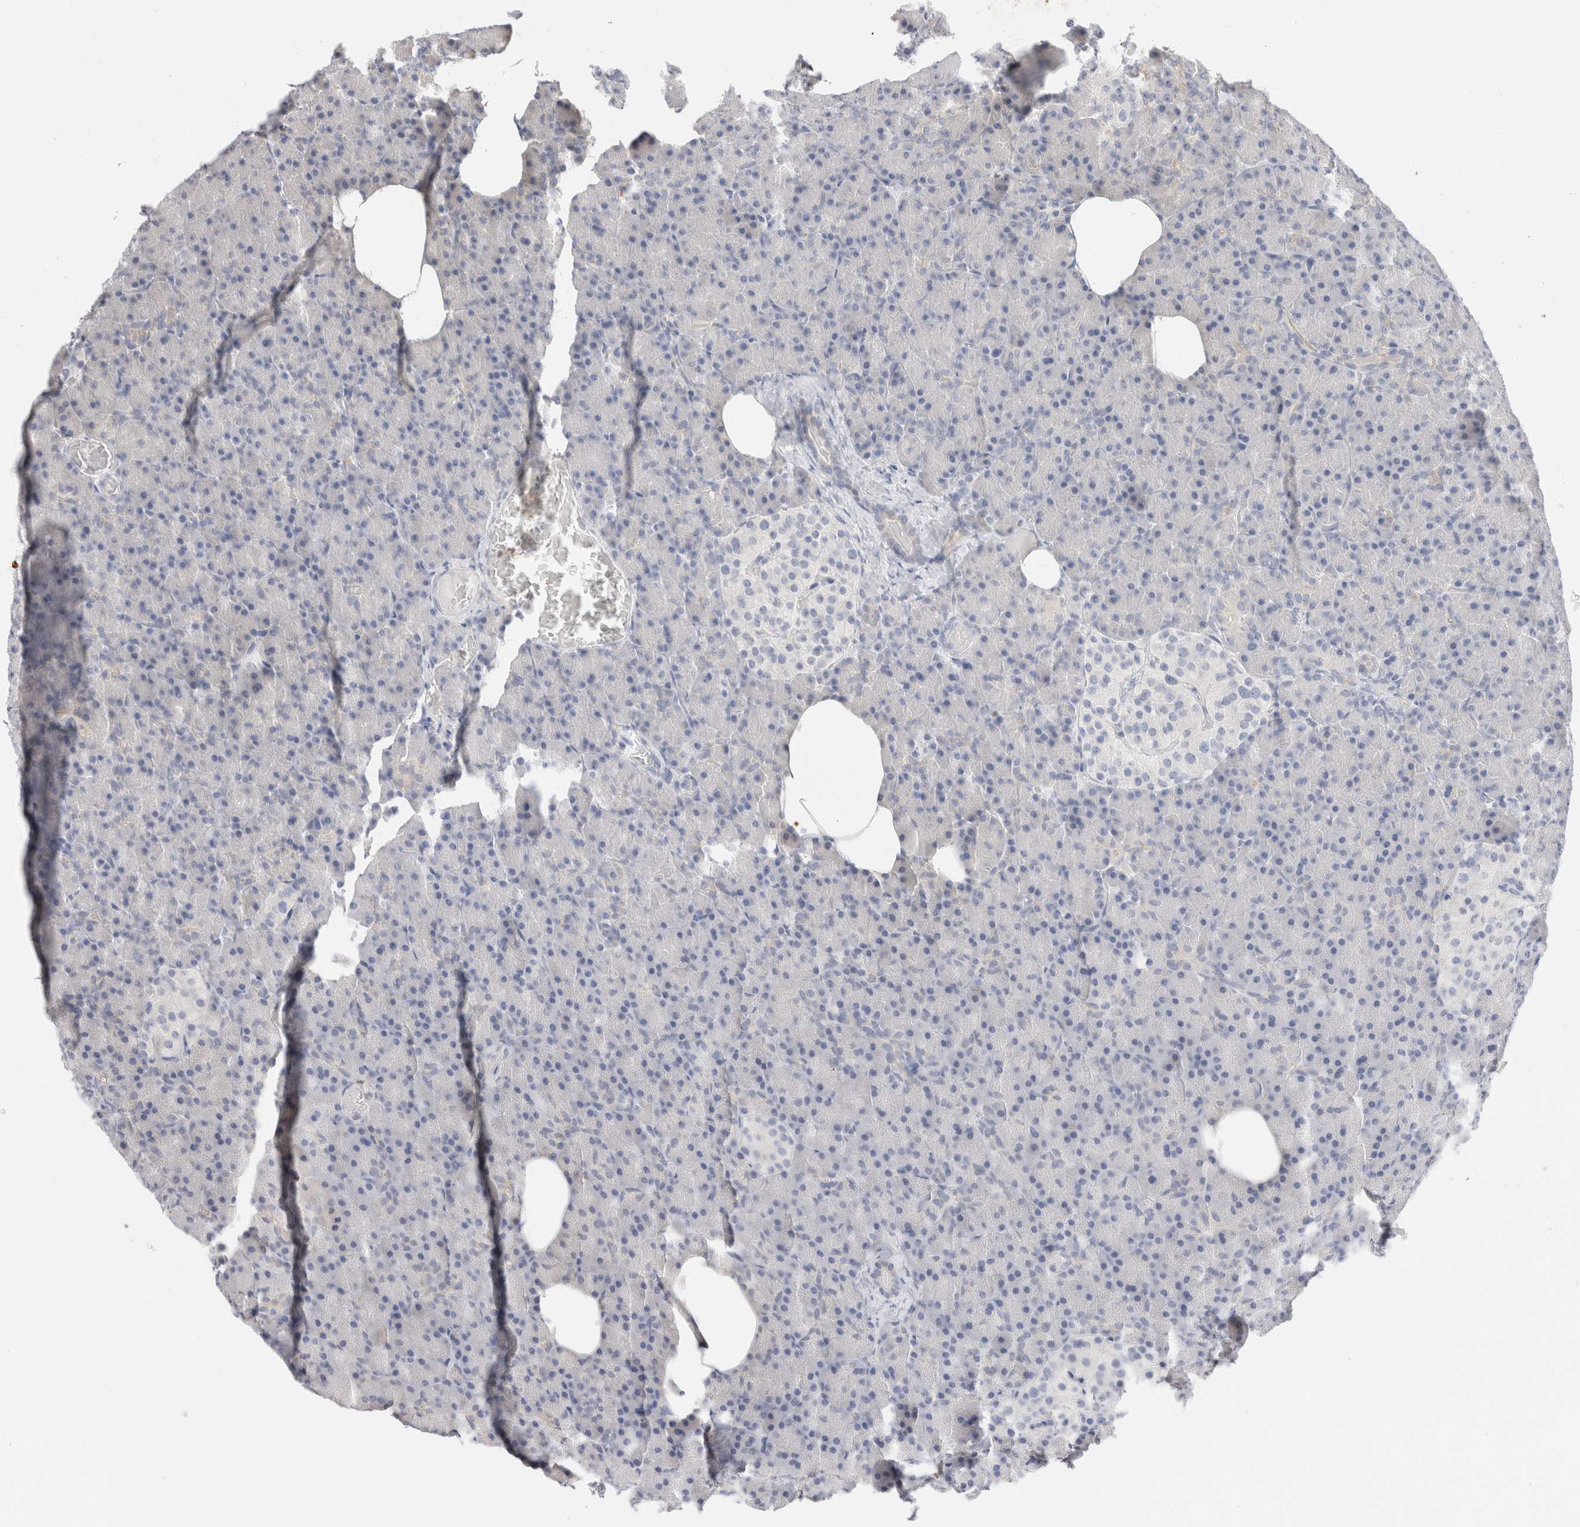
{"staining": {"intensity": "negative", "quantity": "none", "location": "none"}, "tissue": "pancreas", "cell_type": "Exocrine glandular cells", "image_type": "normal", "snomed": [{"axis": "morphology", "description": "Normal tissue, NOS"}, {"axis": "topography", "description": "Pancreas"}], "caption": "Normal pancreas was stained to show a protein in brown. There is no significant positivity in exocrine glandular cells. (DAB IHC with hematoxylin counter stain).", "gene": "ADAM30", "patient": {"sex": "female", "age": 43}}